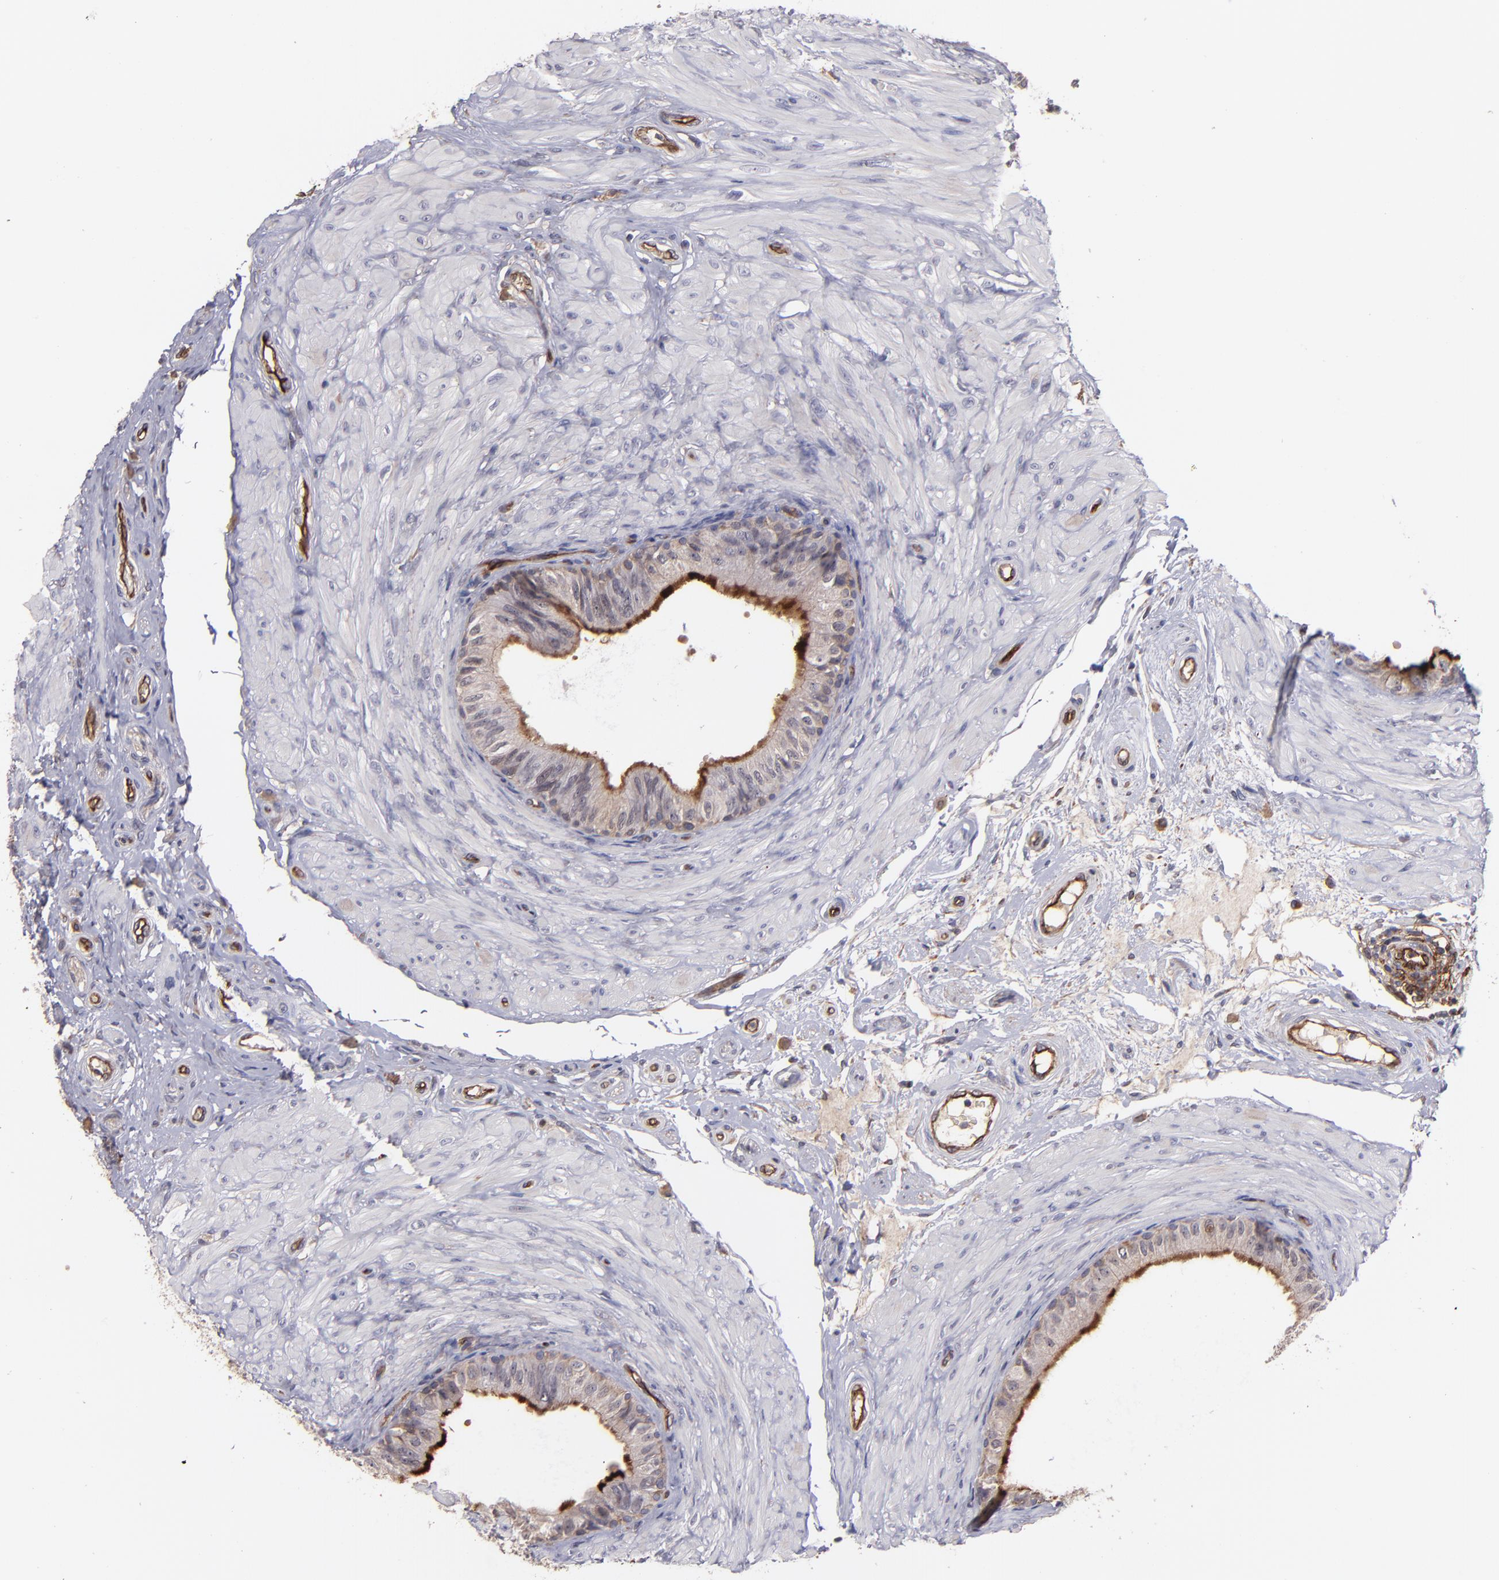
{"staining": {"intensity": "moderate", "quantity": ">75%", "location": "cytoplasmic/membranous"}, "tissue": "epididymis", "cell_type": "Glandular cells", "image_type": "normal", "snomed": [{"axis": "morphology", "description": "Normal tissue, NOS"}, {"axis": "topography", "description": "Epididymis"}], "caption": "Immunohistochemical staining of unremarkable epididymis reveals moderate cytoplasmic/membranous protein staining in approximately >75% of glandular cells. The staining was performed using DAB (3,3'-diaminobenzidine) to visualize the protein expression in brown, while the nuclei were stained in blue with hematoxylin (Magnification: 20x).", "gene": "ICAM1", "patient": {"sex": "male", "age": 68}}